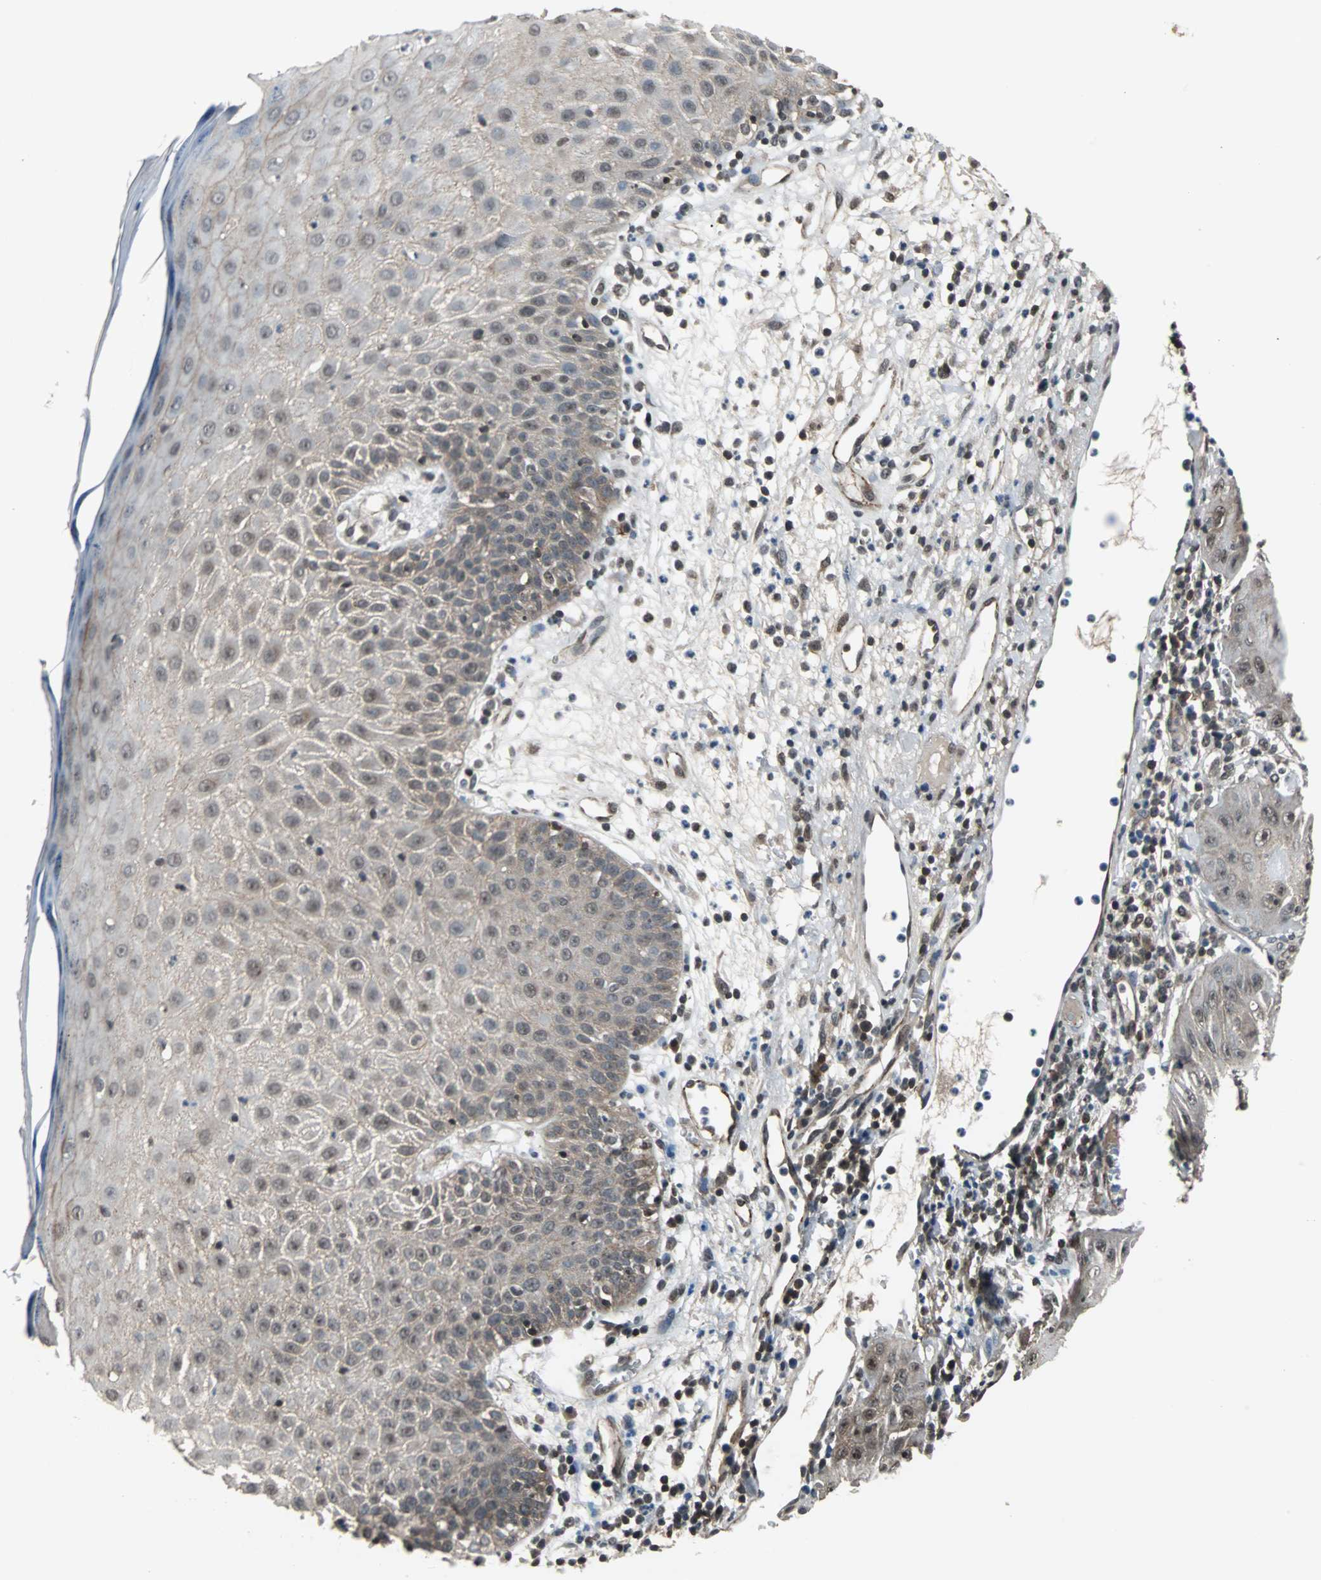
{"staining": {"intensity": "weak", "quantity": "25%-75%", "location": "cytoplasmic/membranous"}, "tissue": "skin cancer", "cell_type": "Tumor cells", "image_type": "cancer", "snomed": [{"axis": "morphology", "description": "Squamous cell carcinoma, NOS"}, {"axis": "topography", "description": "Skin"}], "caption": "Protein expression analysis of human squamous cell carcinoma (skin) reveals weak cytoplasmic/membranous positivity in approximately 25%-75% of tumor cells.", "gene": "LSR", "patient": {"sex": "female", "age": 78}}